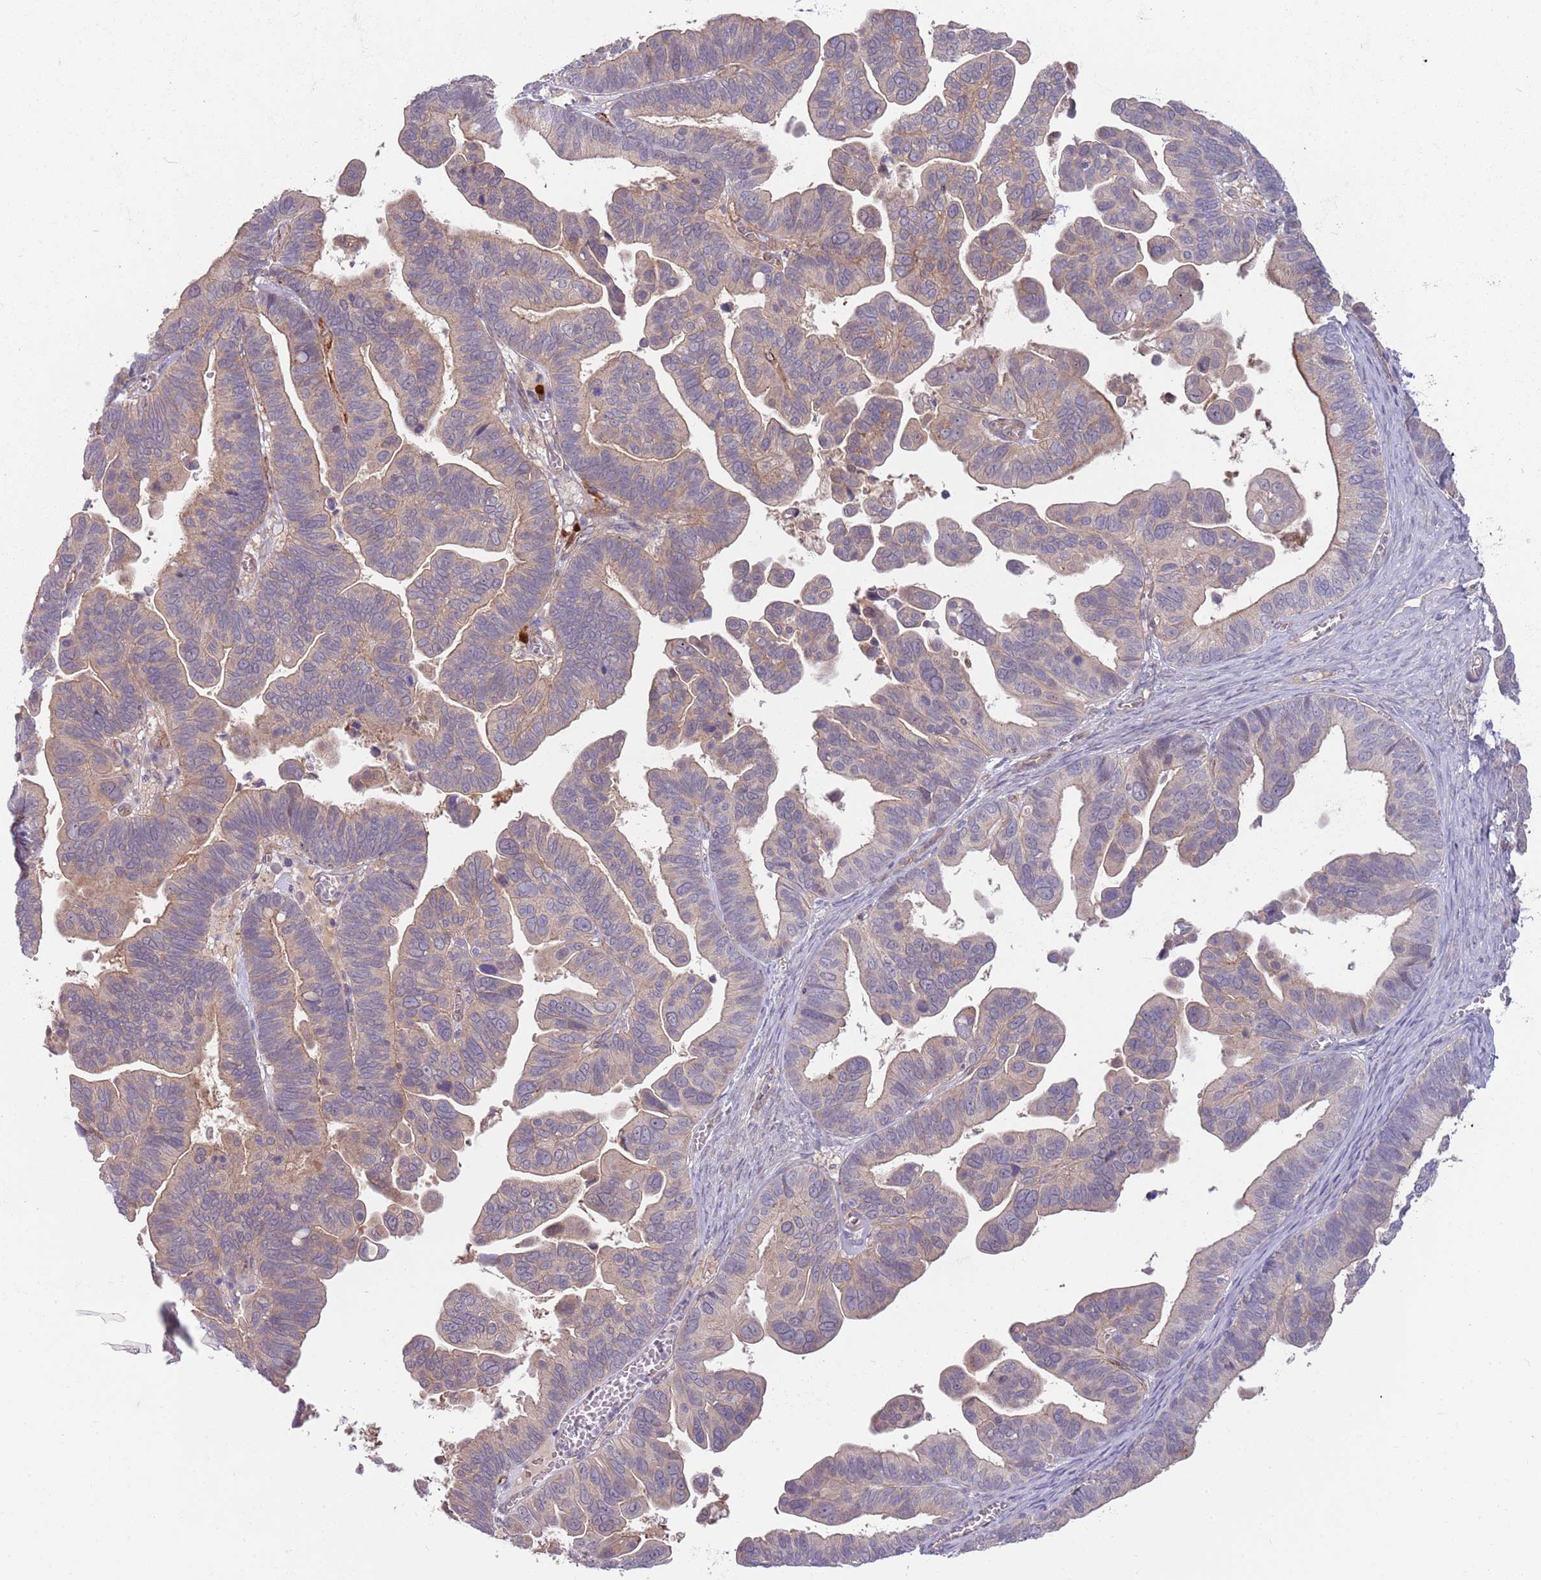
{"staining": {"intensity": "weak", "quantity": ">75%", "location": "cytoplasmic/membranous"}, "tissue": "ovarian cancer", "cell_type": "Tumor cells", "image_type": "cancer", "snomed": [{"axis": "morphology", "description": "Cystadenocarcinoma, serous, NOS"}, {"axis": "topography", "description": "Ovary"}], "caption": "Weak cytoplasmic/membranous staining for a protein is seen in about >75% of tumor cells of ovarian serous cystadenocarcinoma using immunohistochemistry.", "gene": "SAV1", "patient": {"sex": "female", "age": 56}}